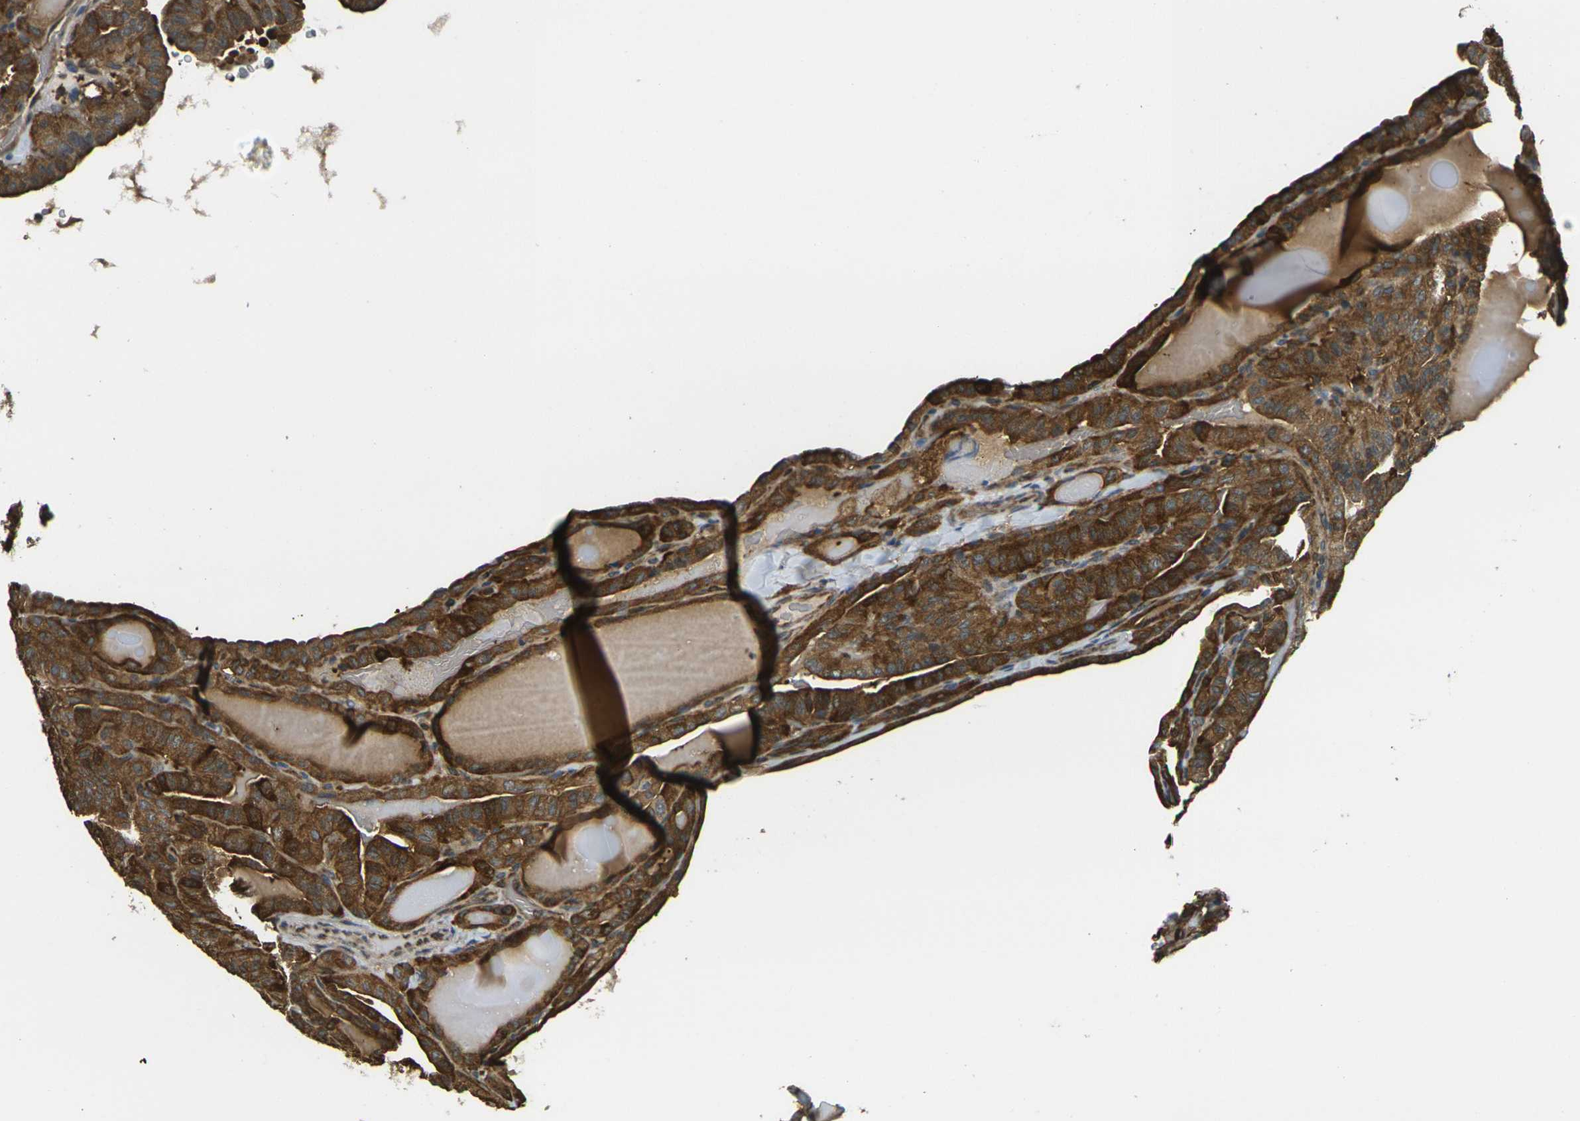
{"staining": {"intensity": "strong", "quantity": ">75%", "location": "cytoplasmic/membranous"}, "tissue": "thyroid cancer", "cell_type": "Tumor cells", "image_type": "cancer", "snomed": [{"axis": "morphology", "description": "Papillary adenocarcinoma, NOS"}, {"axis": "topography", "description": "Thyroid gland"}], "caption": "Thyroid papillary adenocarcinoma tissue demonstrates strong cytoplasmic/membranous staining in about >75% of tumor cells, visualized by immunohistochemistry.", "gene": "CAST", "patient": {"sex": "male", "age": 77}}